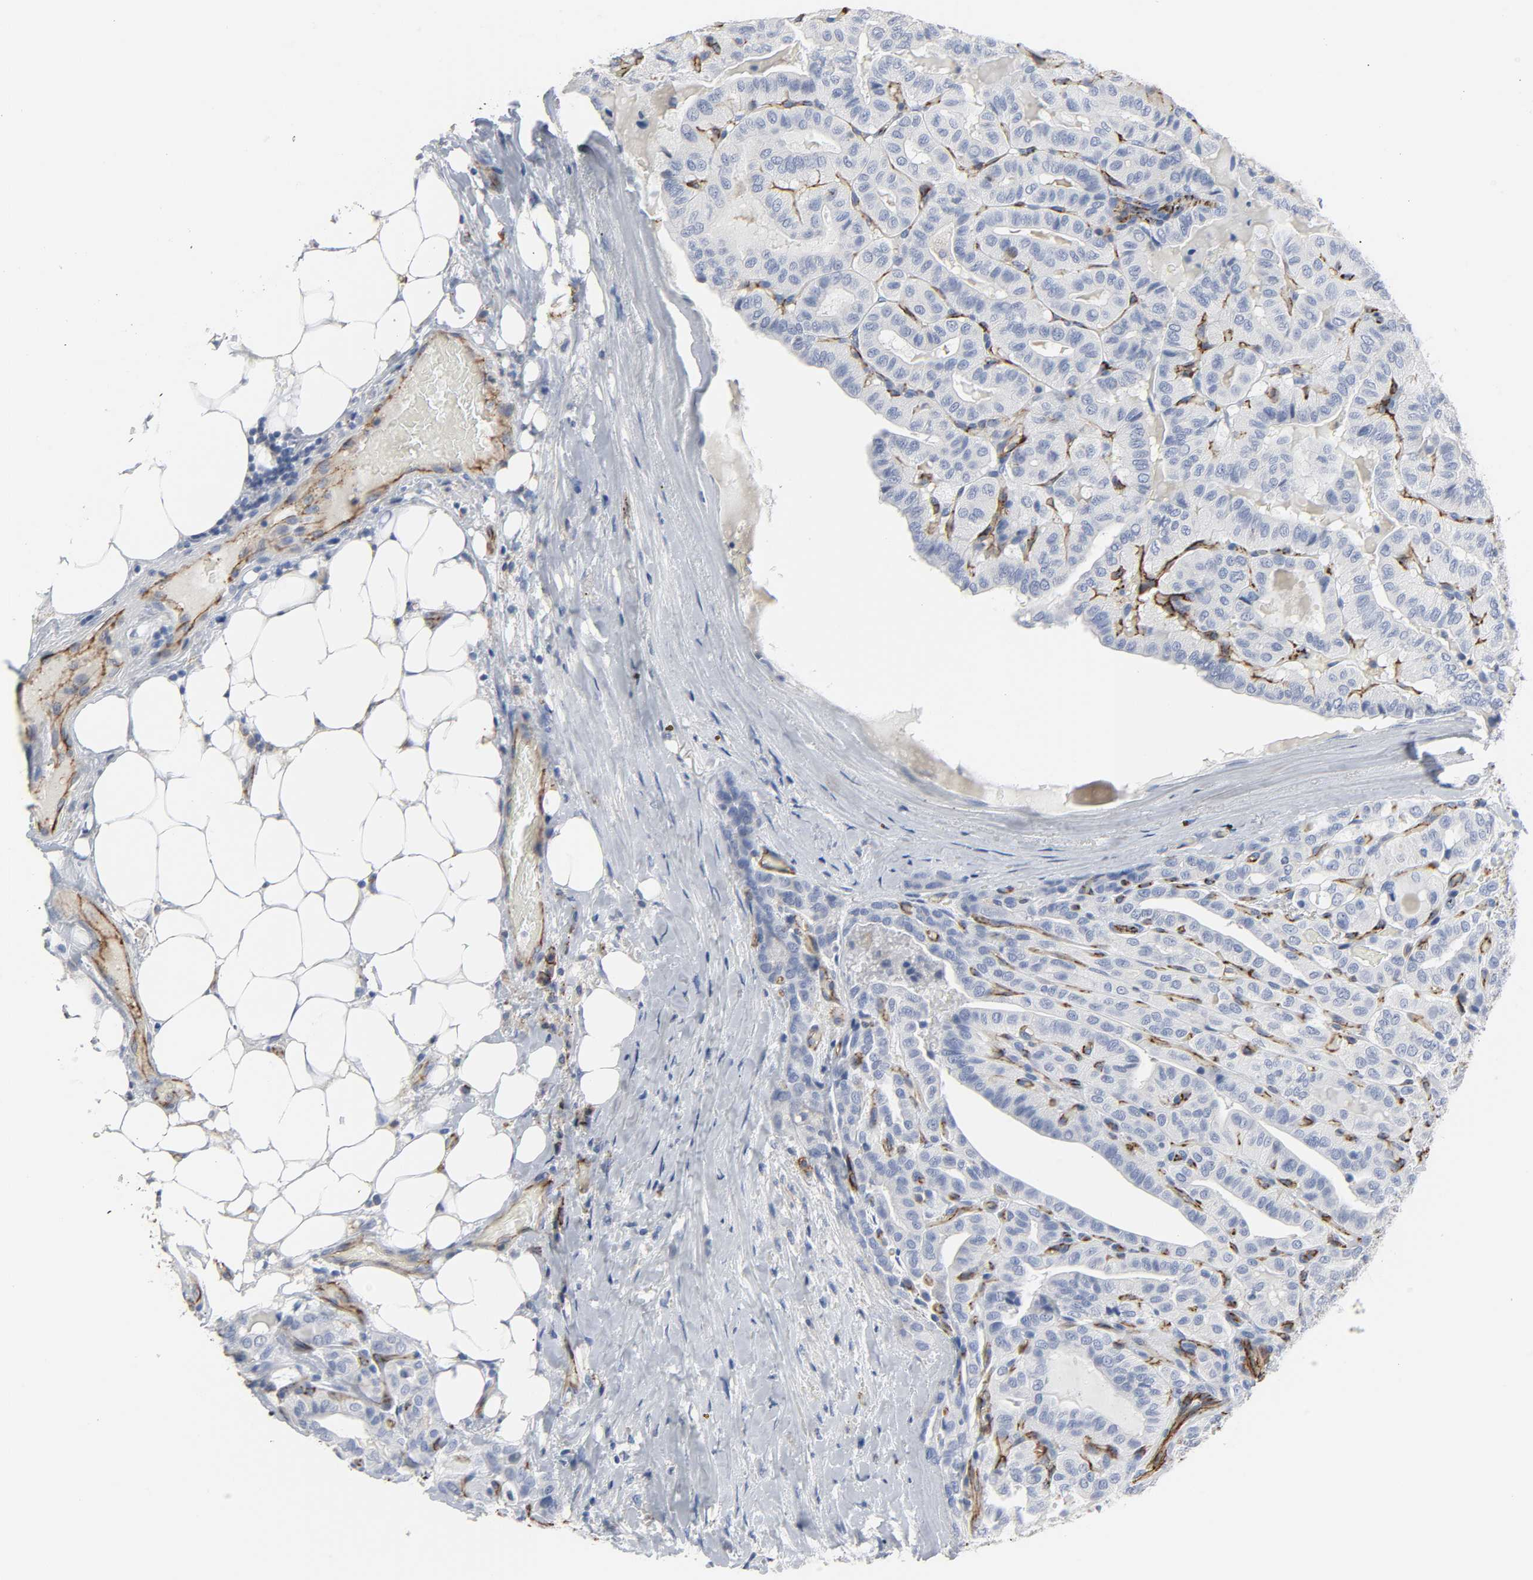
{"staining": {"intensity": "negative", "quantity": "none", "location": "none"}, "tissue": "thyroid cancer", "cell_type": "Tumor cells", "image_type": "cancer", "snomed": [{"axis": "morphology", "description": "Papillary adenocarcinoma, NOS"}, {"axis": "topography", "description": "Thyroid gland"}], "caption": "The micrograph displays no staining of tumor cells in thyroid cancer (papillary adenocarcinoma).", "gene": "PECAM1", "patient": {"sex": "male", "age": 77}}